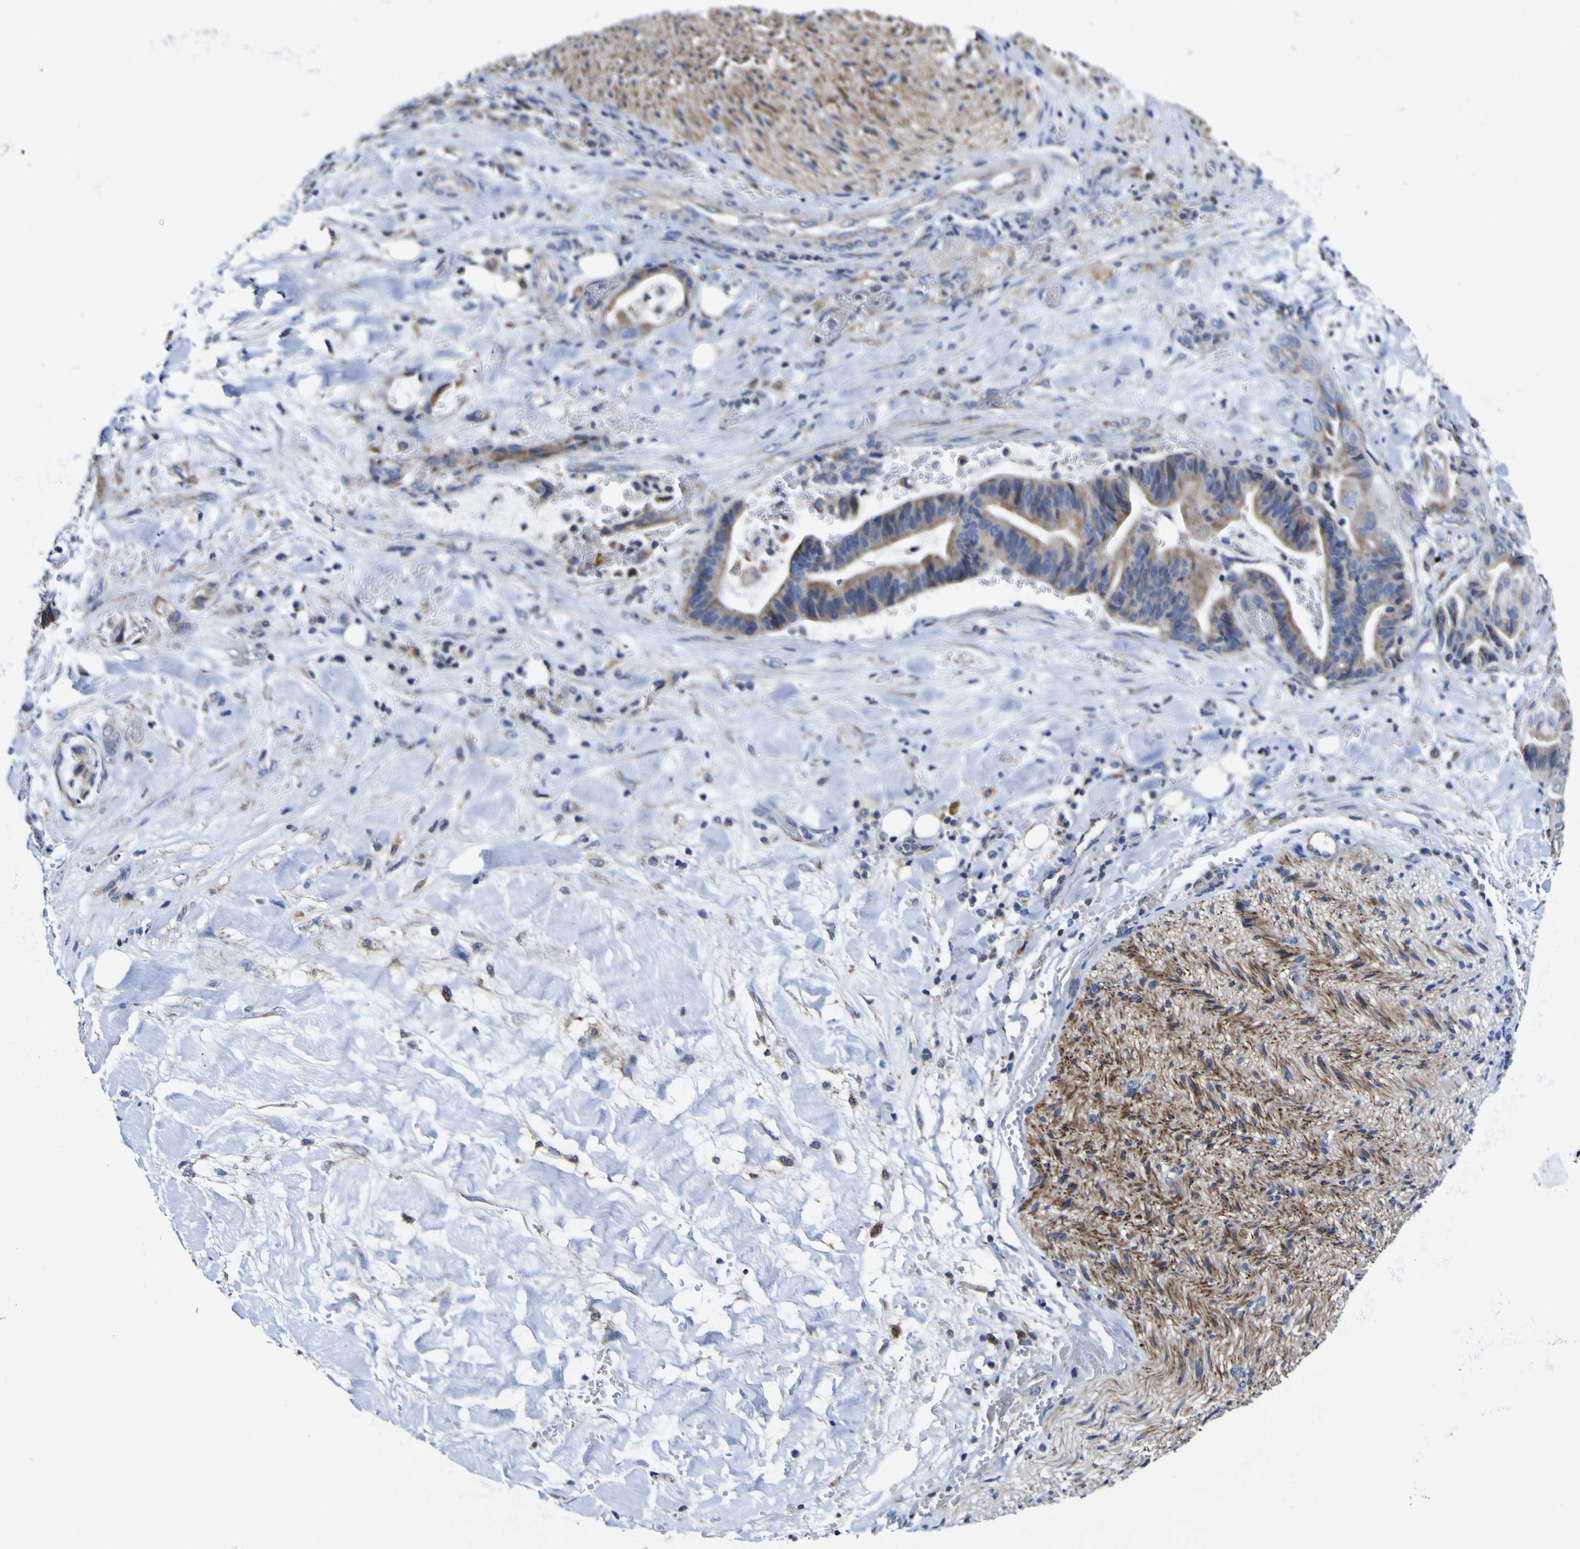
{"staining": {"intensity": "moderate", "quantity": ">75%", "location": "cytoplasmic/membranous"}, "tissue": "liver cancer", "cell_type": "Tumor cells", "image_type": "cancer", "snomed": [{"axis": "morphology", "description": "Cholangiocarcinoma"}, {"axis": "topography", "description": "Liver"}], "caption": "Cholangiocarcinoma (liver) was stained to show a protein in brown. There is medium levels of moderate cytoplasmic/membranous positivity in about >75% of tumor cells. (Stains: DAB (3,3'-diaminobenzidine) in brown, nuclei in blue, Microscopy: brightfield microscopy at high magnification).", "gene": "CCDC90B", "patient": {"sex": "female", "age": 61}}